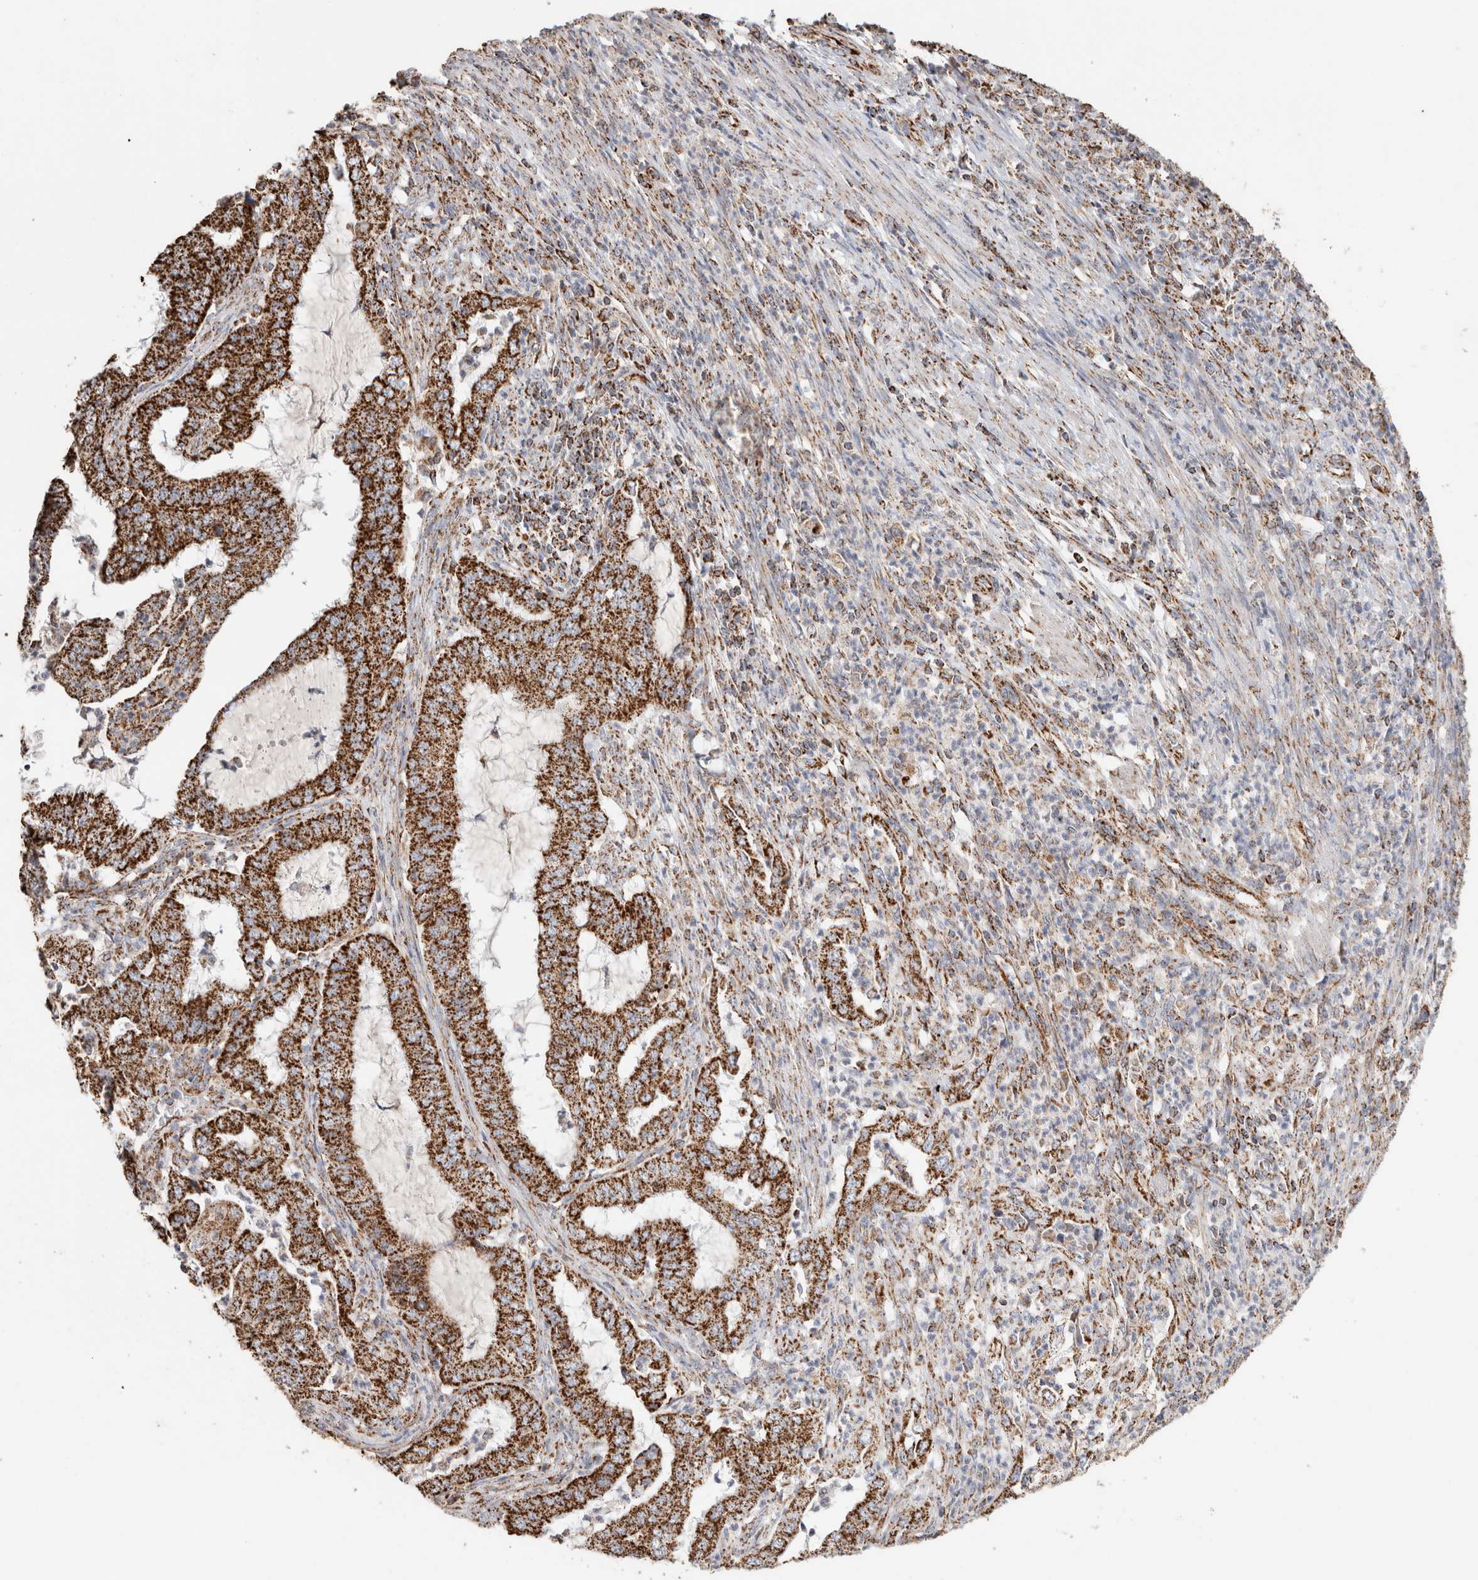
{"staining": {"intensity": "strong", "quantity": ">75%", "location": "cytoplasmic/membranous"}, "tissue": "endometrial cancer", "cell_type": "Tumor cells", "image_type": "cancer", "snomed": [{"axis": "morphology", "description": "Adenocarcinoma, NOS"}, {"axis": "topography", "description": "Endometrium"}], "caption": "A high-resolution image shows immunohistochemistry (IHC) staining of endometrial adenocarcinoma, which shows strong cytoplasmic/membranous expression in about >75% of tumor cells.", "gene": "C1QBP", "patient": {"sex": "female", "age": 49}}